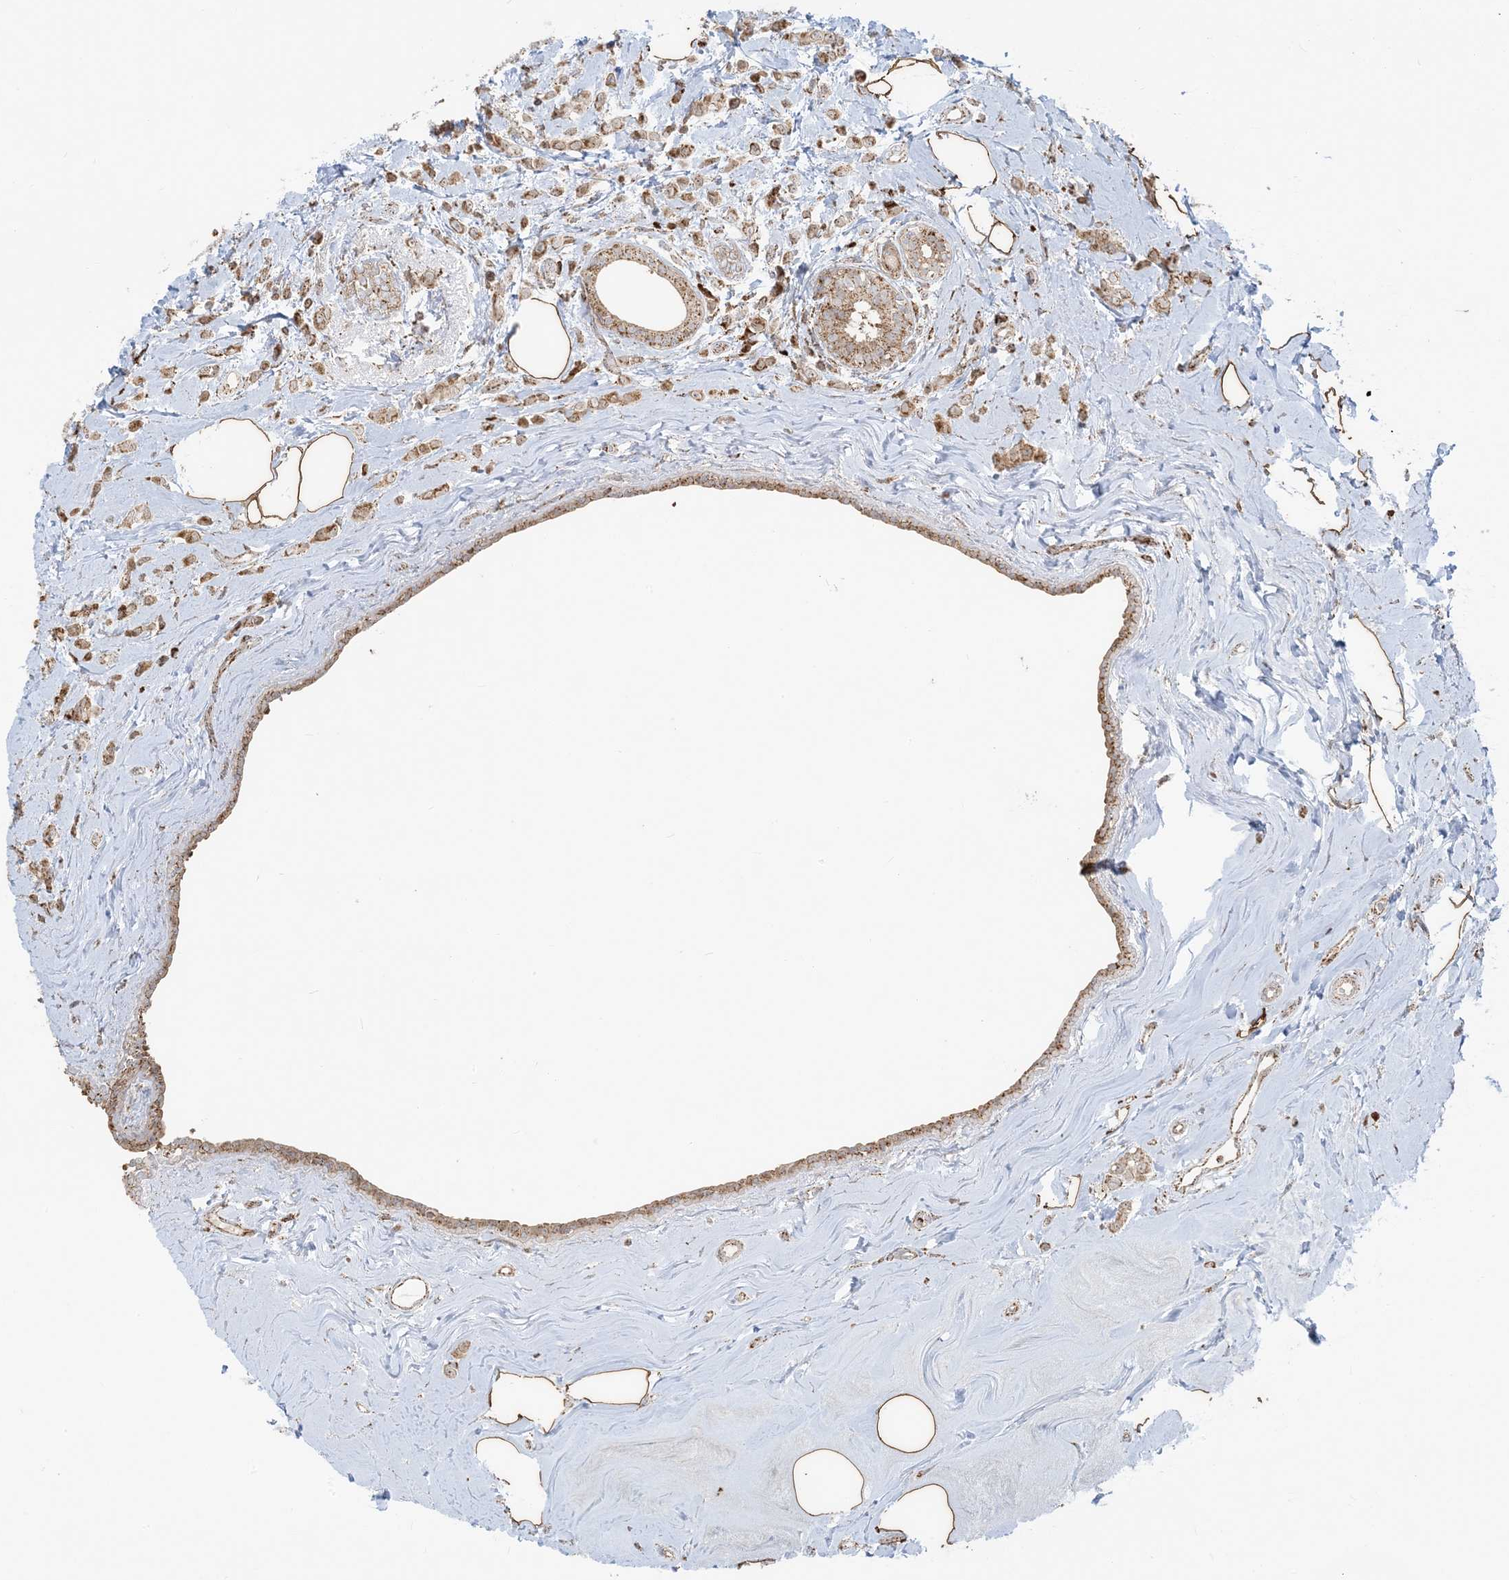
{"staining": {"intensity": "moderate", "quantity": ">75%", "location": "cytoplasmic/membranous,nuclear"}, "tissue": "breast cancer", "cell_type": "Tumor cells", "image_type": "cancer", "snomed": [{"axis": "morphology", "description": "Lobular carcinoma"}, {"axis": "topography", "description": "Breast"}], "caption": "High-magnification brightfield microscopy of lobular carcinoma (breast) stained with DAB (3,3'-diaminobenzidine) (brown) and counterstained with hematoxylin (blue). tumor cells exhibit moderate cytoplasmic/membranous and nuclear expression is appreciated in approximately>75% of cells. (DAB = brown stain, brightfield microscopy at high magnification).", "gene": "MAPKBP1", "patient": {"sex": "female", "age": 47}}